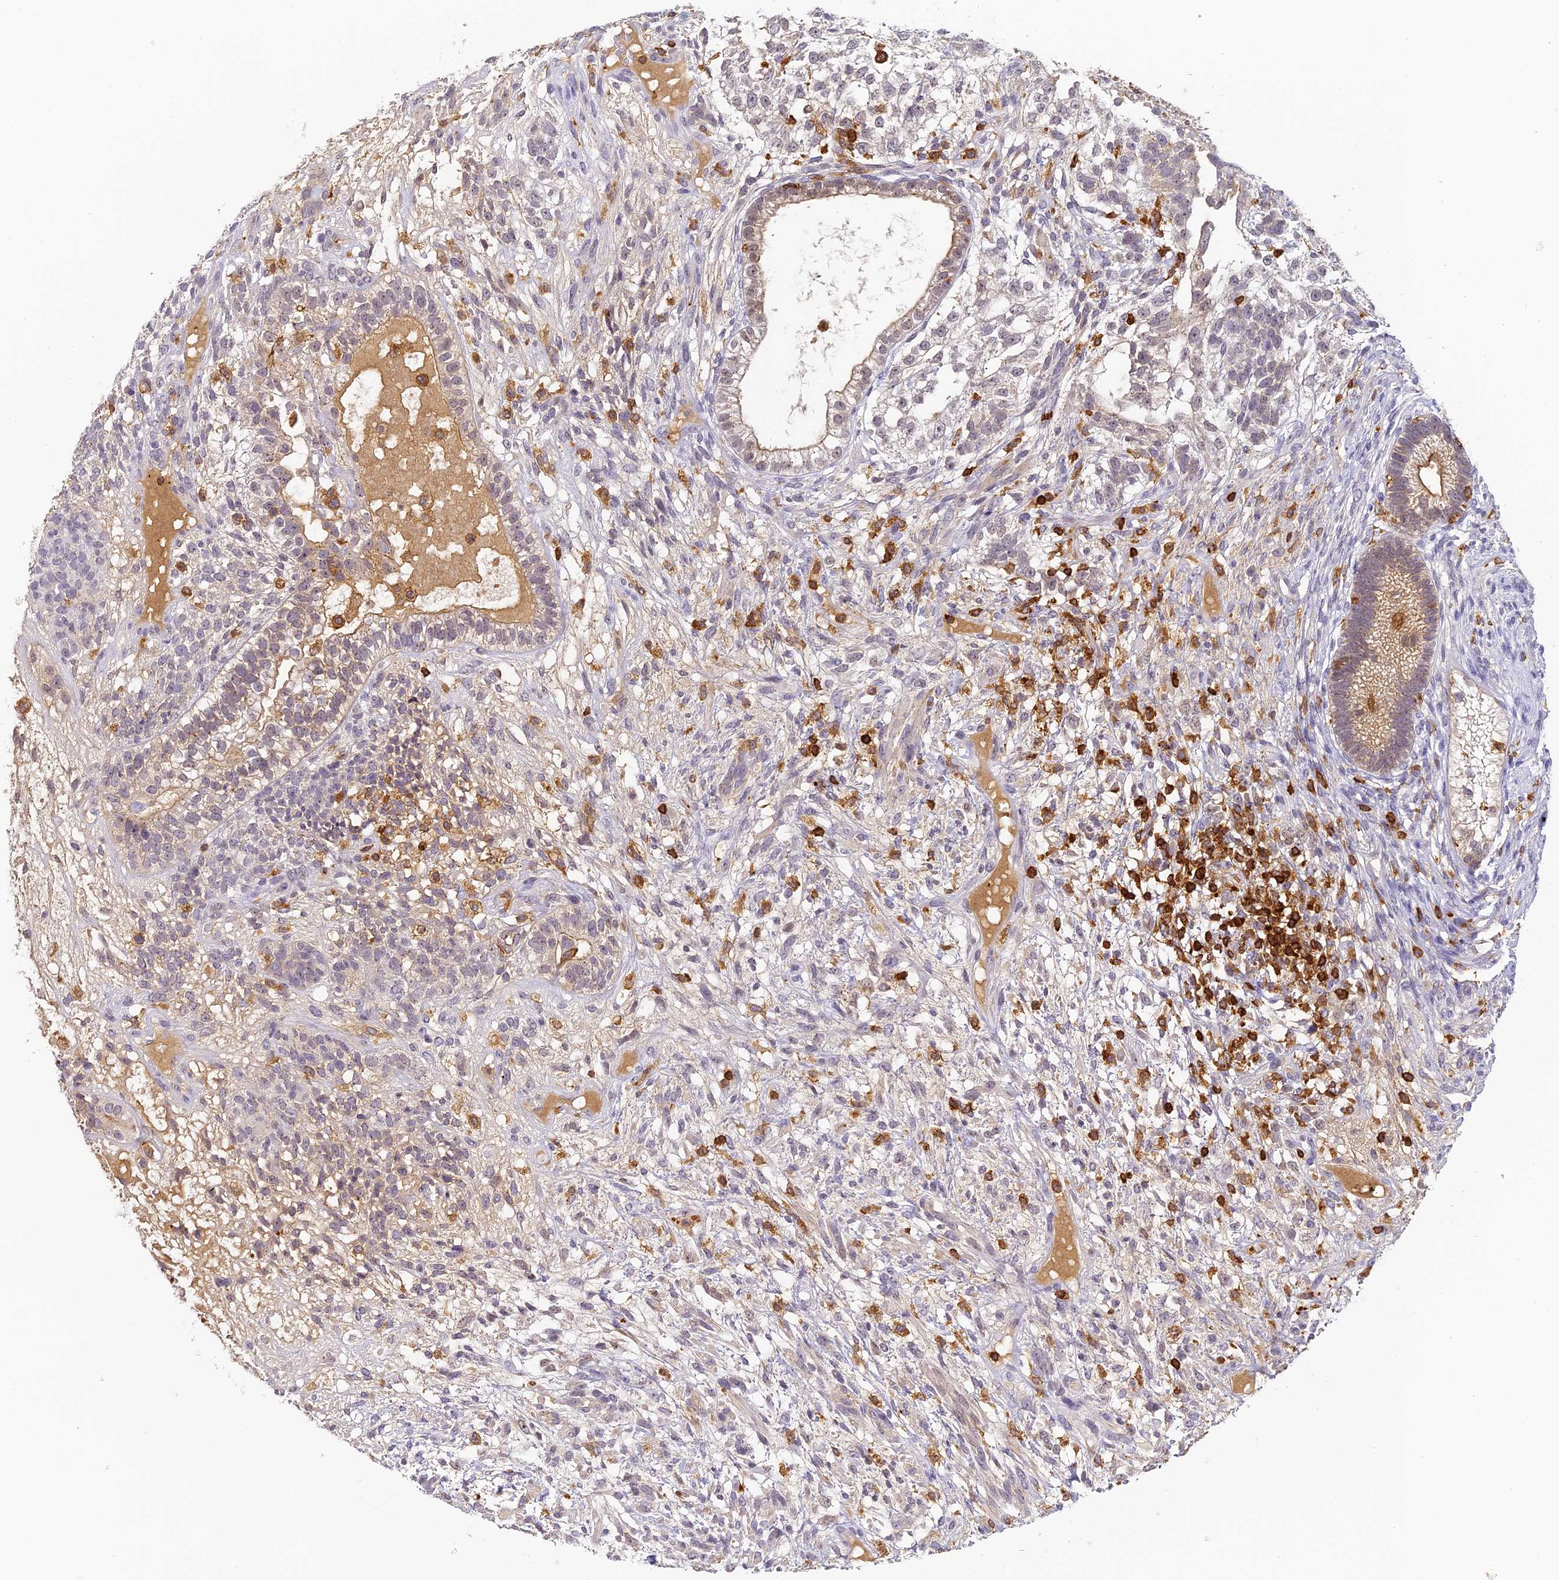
{"staining": {"intensity": "weak", "quantity": "25%-75%", "location": "cytoplasmic/membranous"}, "tissue": "testis cancer", "cell_type": "Tumor cells", "image_type": "cancer", "snomed": [{"axis": "morphology", "description": "Seminoma, NOS"}, {"axis": "morphology", "description": "Carcinoma, Embryonal, NOS"}, {"axis": "topography", "description": "Testis"}], "caption": "Brown immunohistochemical staining in human testis seminoma shows weak cytoplasmic/membranous expression in approximately 25%-75% of tumor cells.", "gene": "FYB1", "patient": {"sex": "male", "age": 28}}